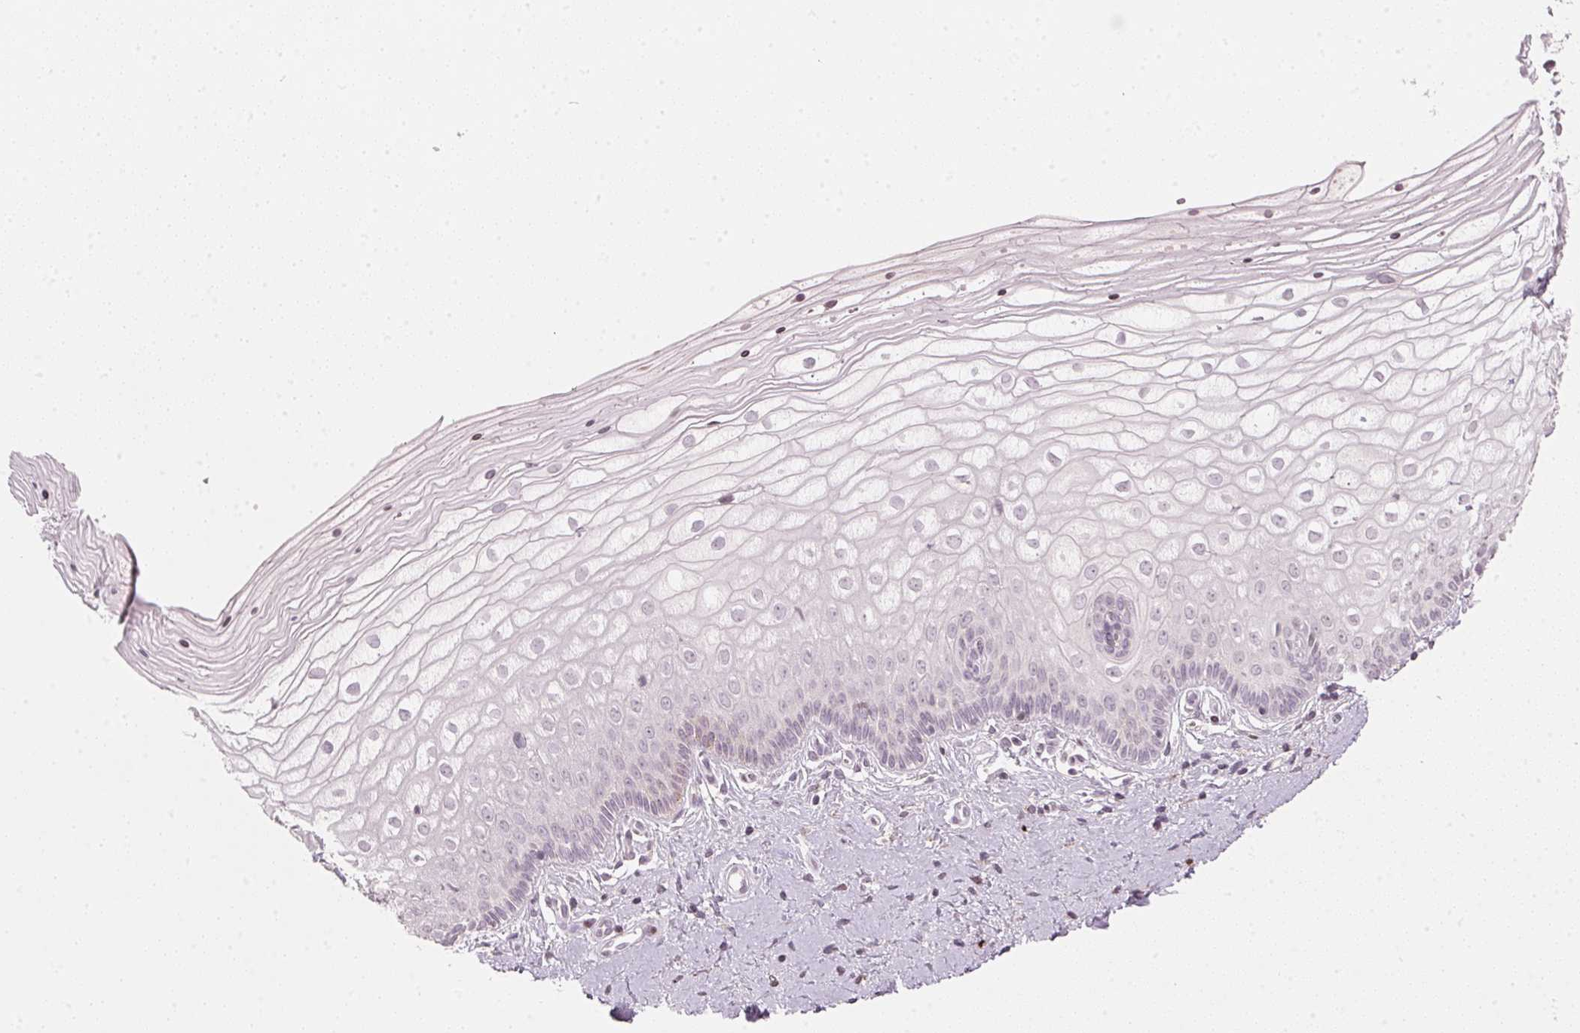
{"staining": {"intensity": "negative", "quantity": "none", "location": "none"}, "tissue": "vagina", "cell_type": "Squamous epithelial cells", "image_type": "normal", "snomed": [{"axis": "morphology", "description": "Normal tissue, NOS"}, {"axis": "topography", "description": "Vagina"}], "caption": "Immunohistochemistry photomicrograph of unremarkable vagina: human vagina stained with DAB exhibits no significant protein positivity in squamous epithelial cells. (DAB (3,3'-diaminobenzidine) immunohistochemistry (IHC) with hematoxylin counter stain).", "gene": "SFRP4", "patient": {"sex": "female", "age": 39}}